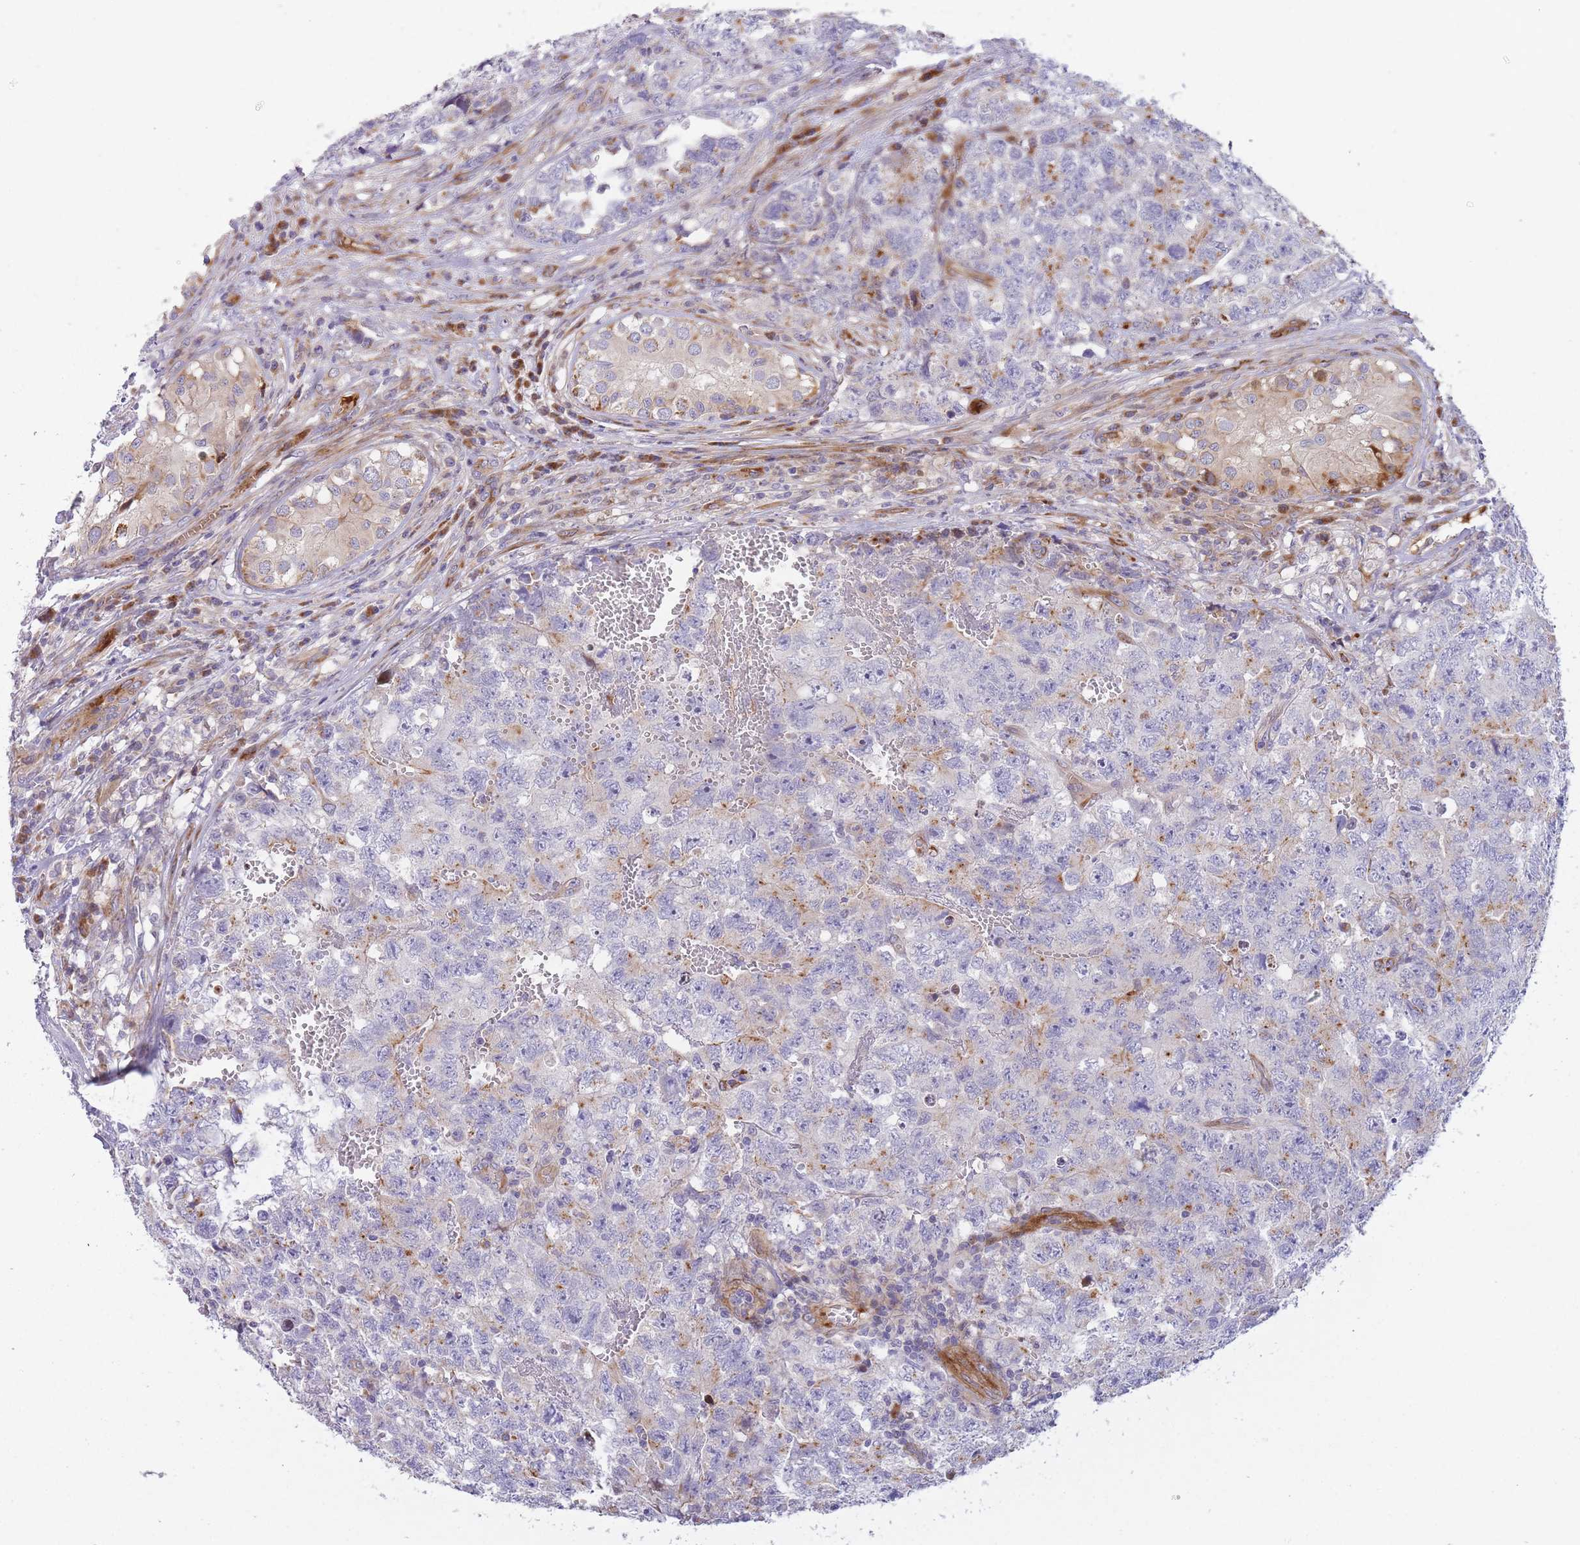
{"staining": {"intensity": "moderate", "quantity": "<25%", "location": "cytoplasmic/membranous"}, "tissue": "testis cancer", "cell_type": "Tumor cells", "image_type": "cancer", "snomed": [{"axis": "morphology", "description": "Carcinoma, Embryonal, NOS"}, {"axis": "topography", "description": "Testis"}], "caption": "A brown stain labels moderate cytoplasmic/membranous staining of a protein in testis cancer tumor cells.", "gene": "ATP5MC2", "patient": {"sex": "male", "age": 31}}